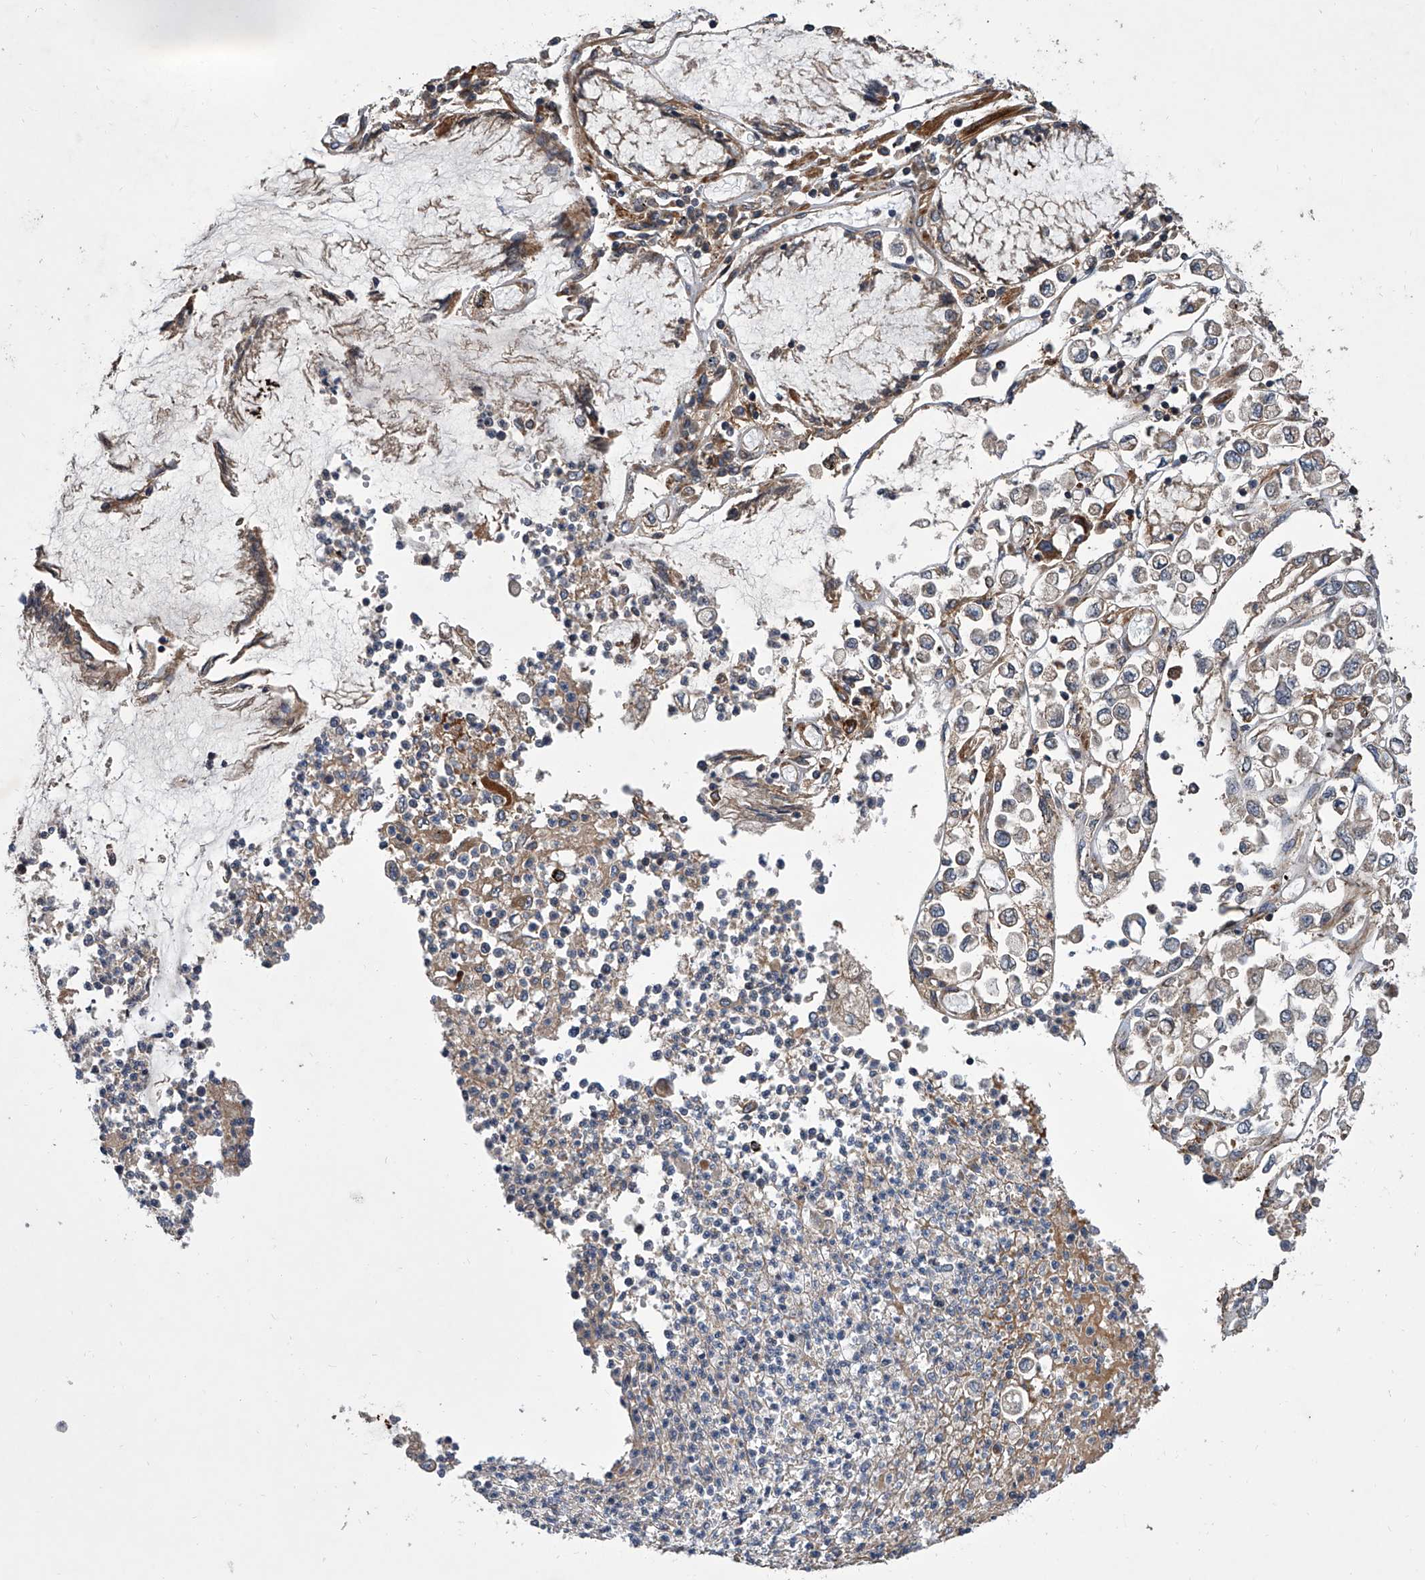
{"staining": {"intensity": "weak", "quantity": "25%-75%", "location": "cytoplasmic/membranous"}, "tissue": "stomach cancer", "cell_type": "Tumor cells", "image_type": "cancer", "snomed": [{"axis": "morphology", "description": "Adenocarcinoma, NOS"}, {"axis": "topography", "description": "Stomach"}], "caption": "IHC image of stomach adenocarcinoma stained for a protein (brown), which shows low levels of weak cytoplasmic/membranous staining in about 25%-75% of tumor cells.", "gene": "USP47", "patient": {"sex": "female", "age": 76}}